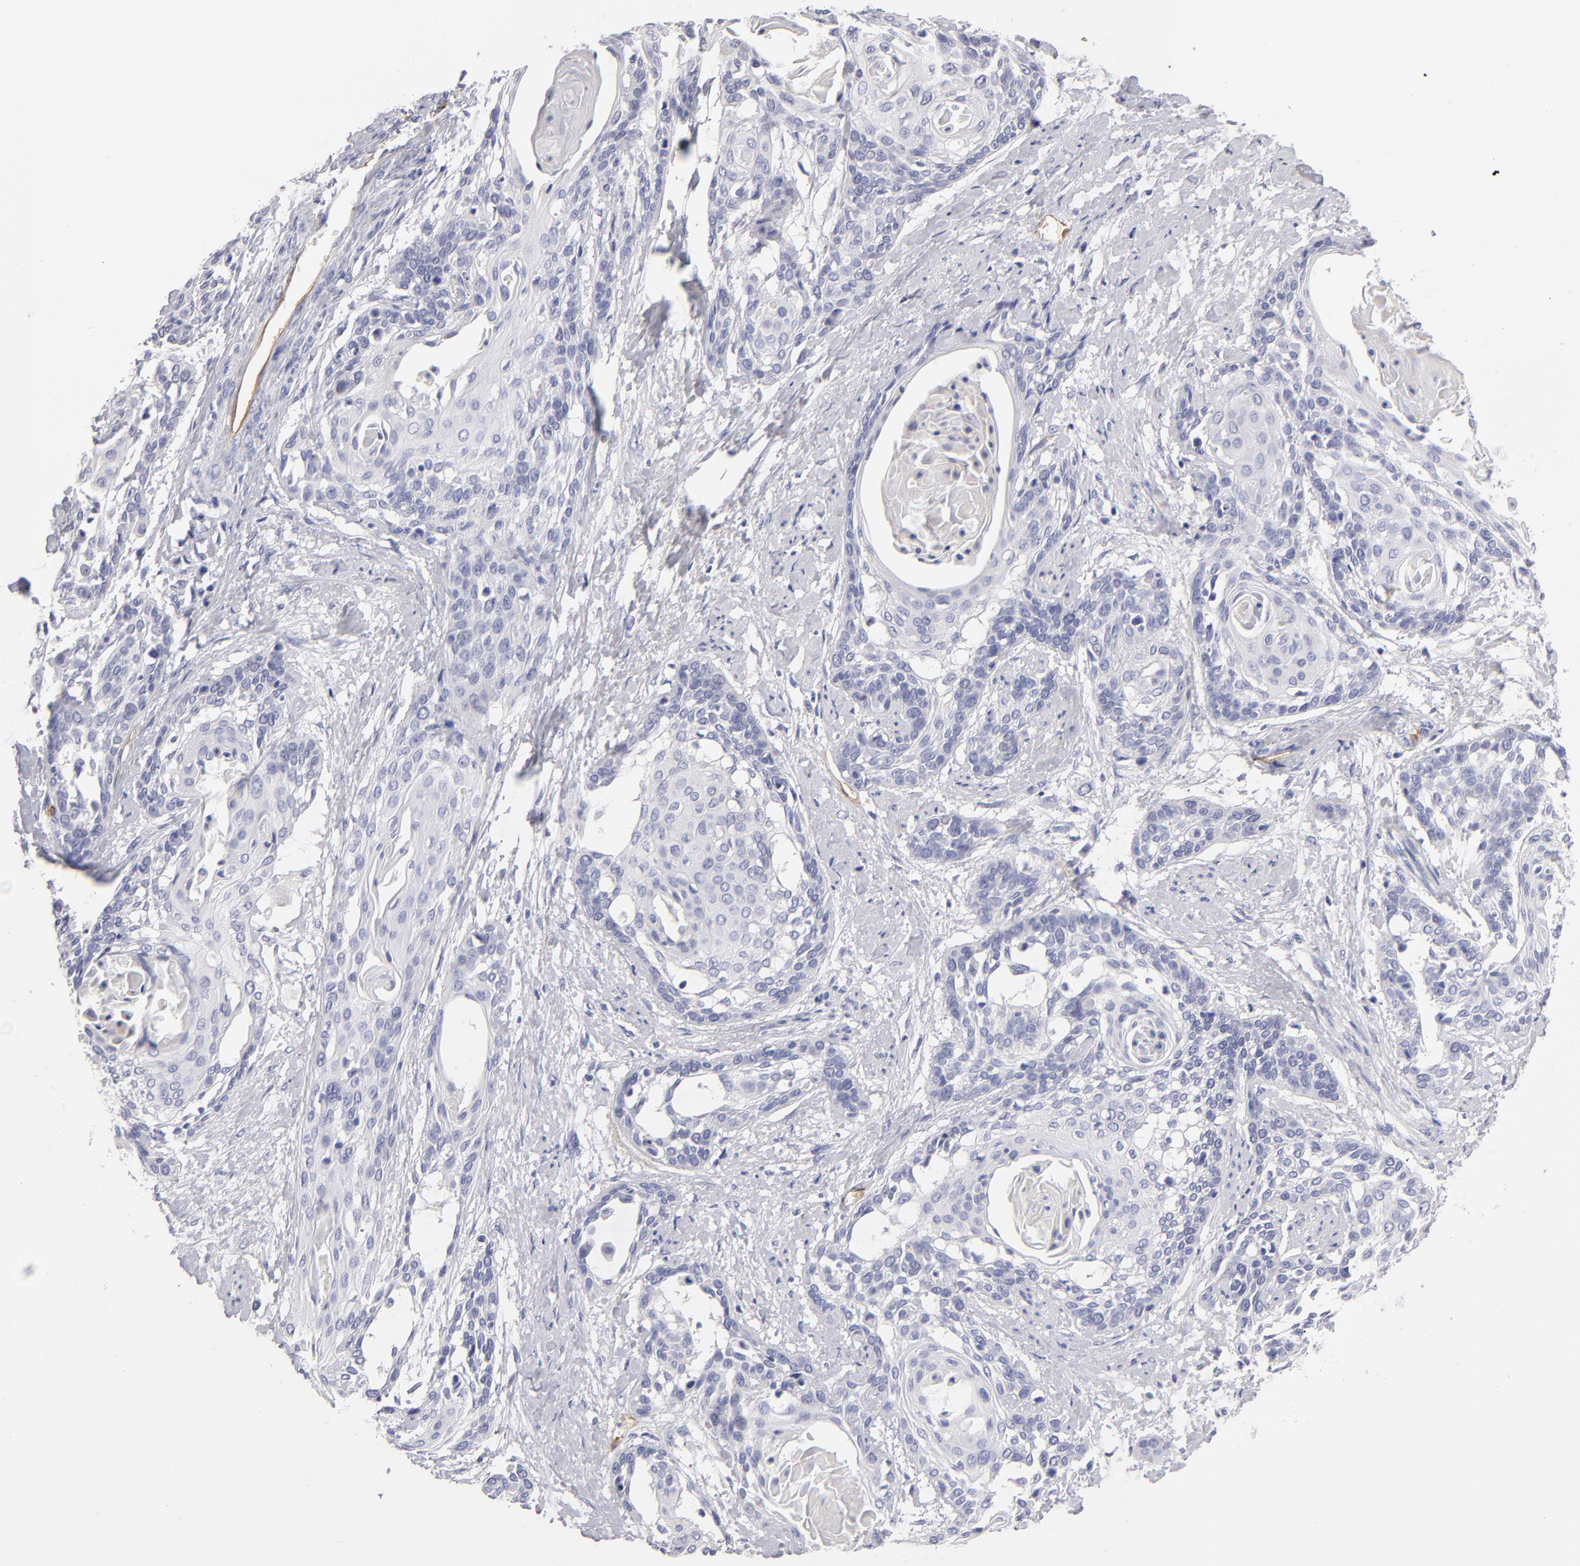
{"staining": {"intensity": "negative", "quantity": "none", "location": "none"}, "tissue": "cervical cancer", "cell_type": "Tumor cells", "image_type": "cancer", "snomed": [{"axis": "morphology", "description": "Squamous cell carcinoma, NOS"}, {"axis": "topography", "description": "Cervix"}], "caption": "The photomicrograph displays no significant expression in tumor cells of squamous cell carcinoma (cervical).", "gene": "PLVAP", "patient": {"sex": "female", "age": 57}}